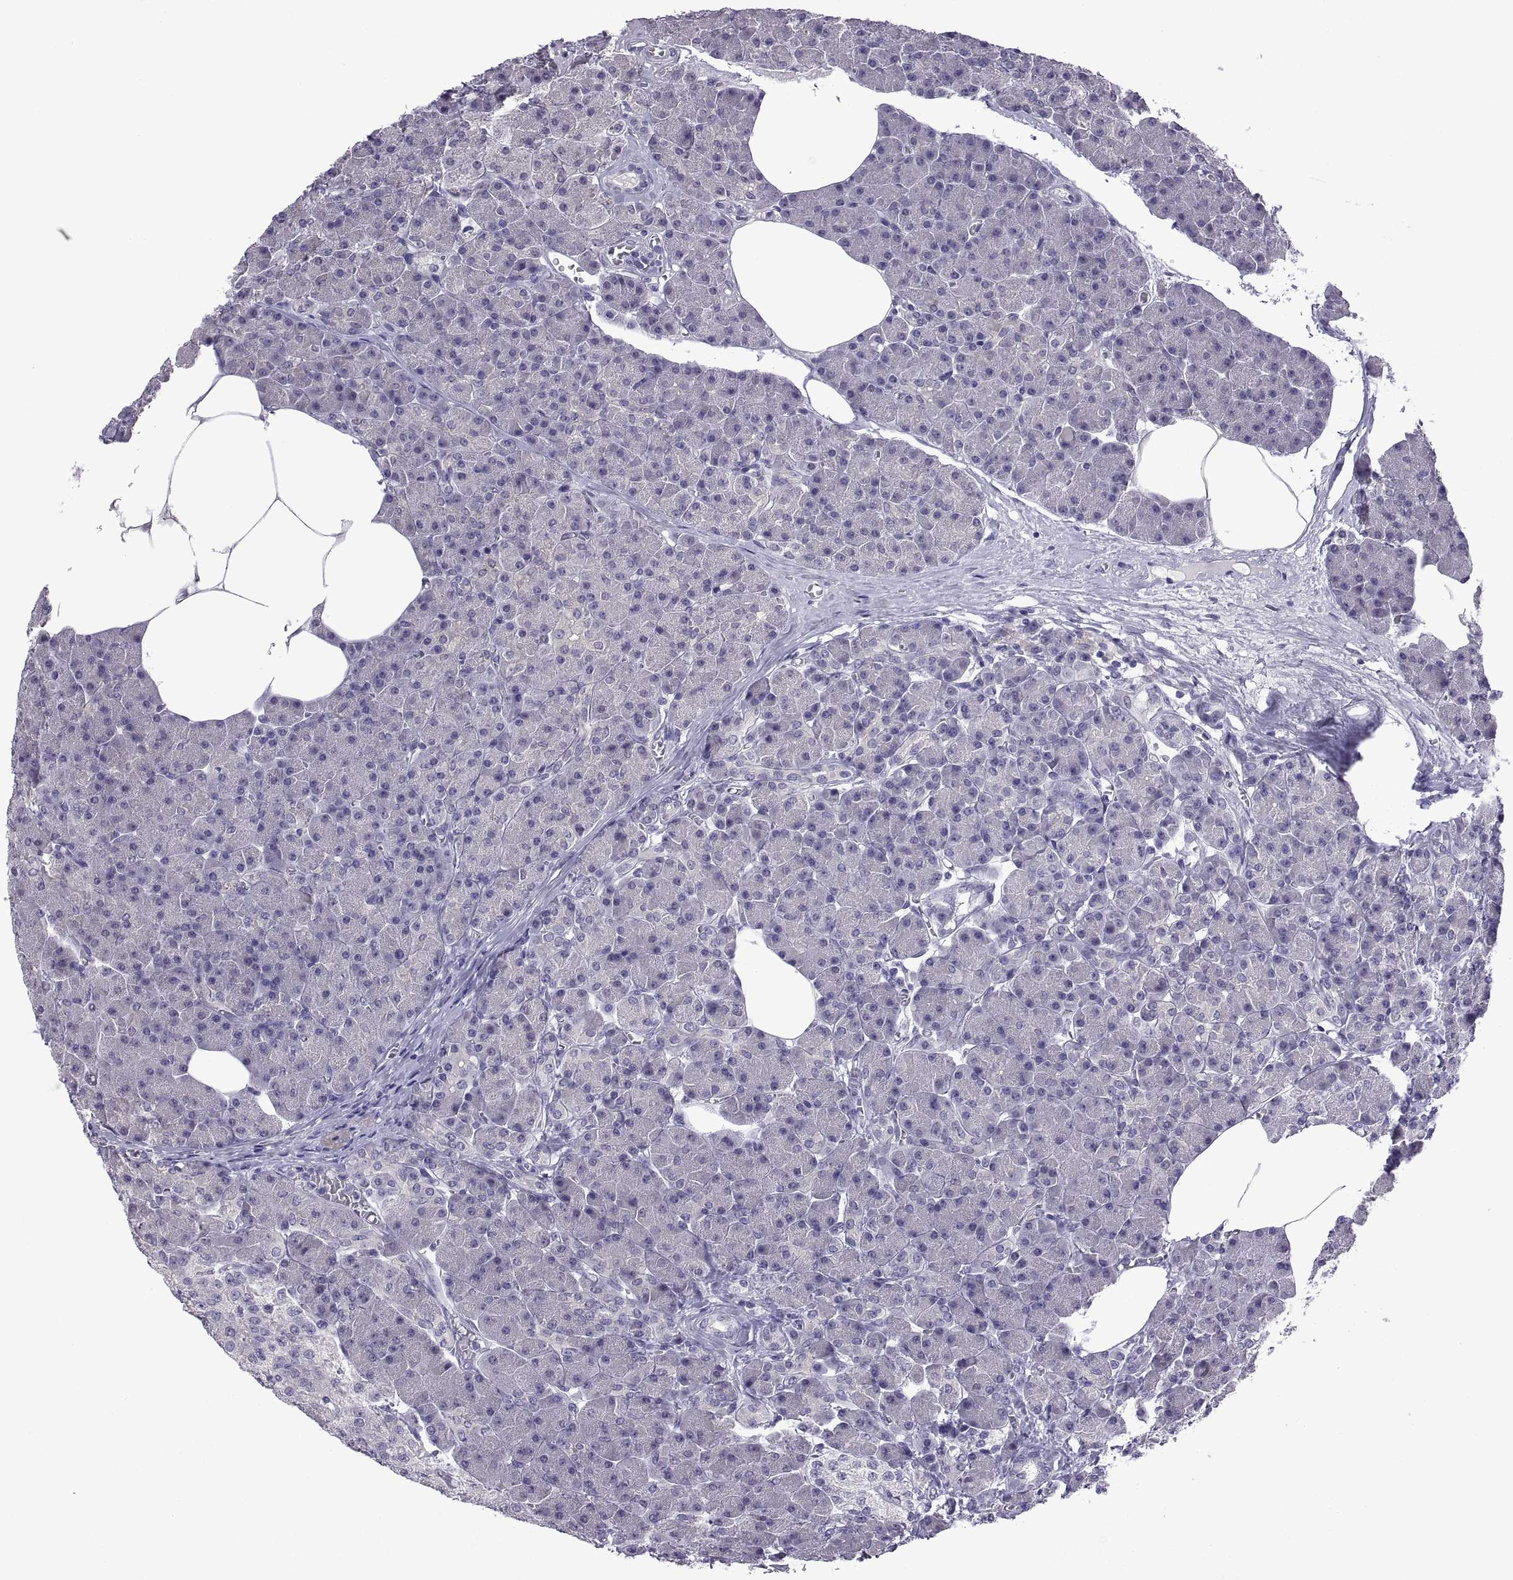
{"staining": {"intensity": "negative", "quantity": "none", "location": "none"}, "tissue": "pancreas", "cell_type": "Exocrine glandular cells", "image_type": "normal", "snomed": [{"axis": "morphology", "description": "Normal tissue, NOS"}, {"axis": "topography", "description": "Pancreas"}], "caption": "This image is of unremarkable pancreas stained with immunohistochemistry (IHC) to label a protein in brown with the nuclei are counter-stained blue. There is no staining in exocrine glandular cells. (DAB immunohistochemistry visualized using brightfield microscopy, high magnification).", "gene": "SPDYE10", "patient": {"sex": "female", "age": 45}}